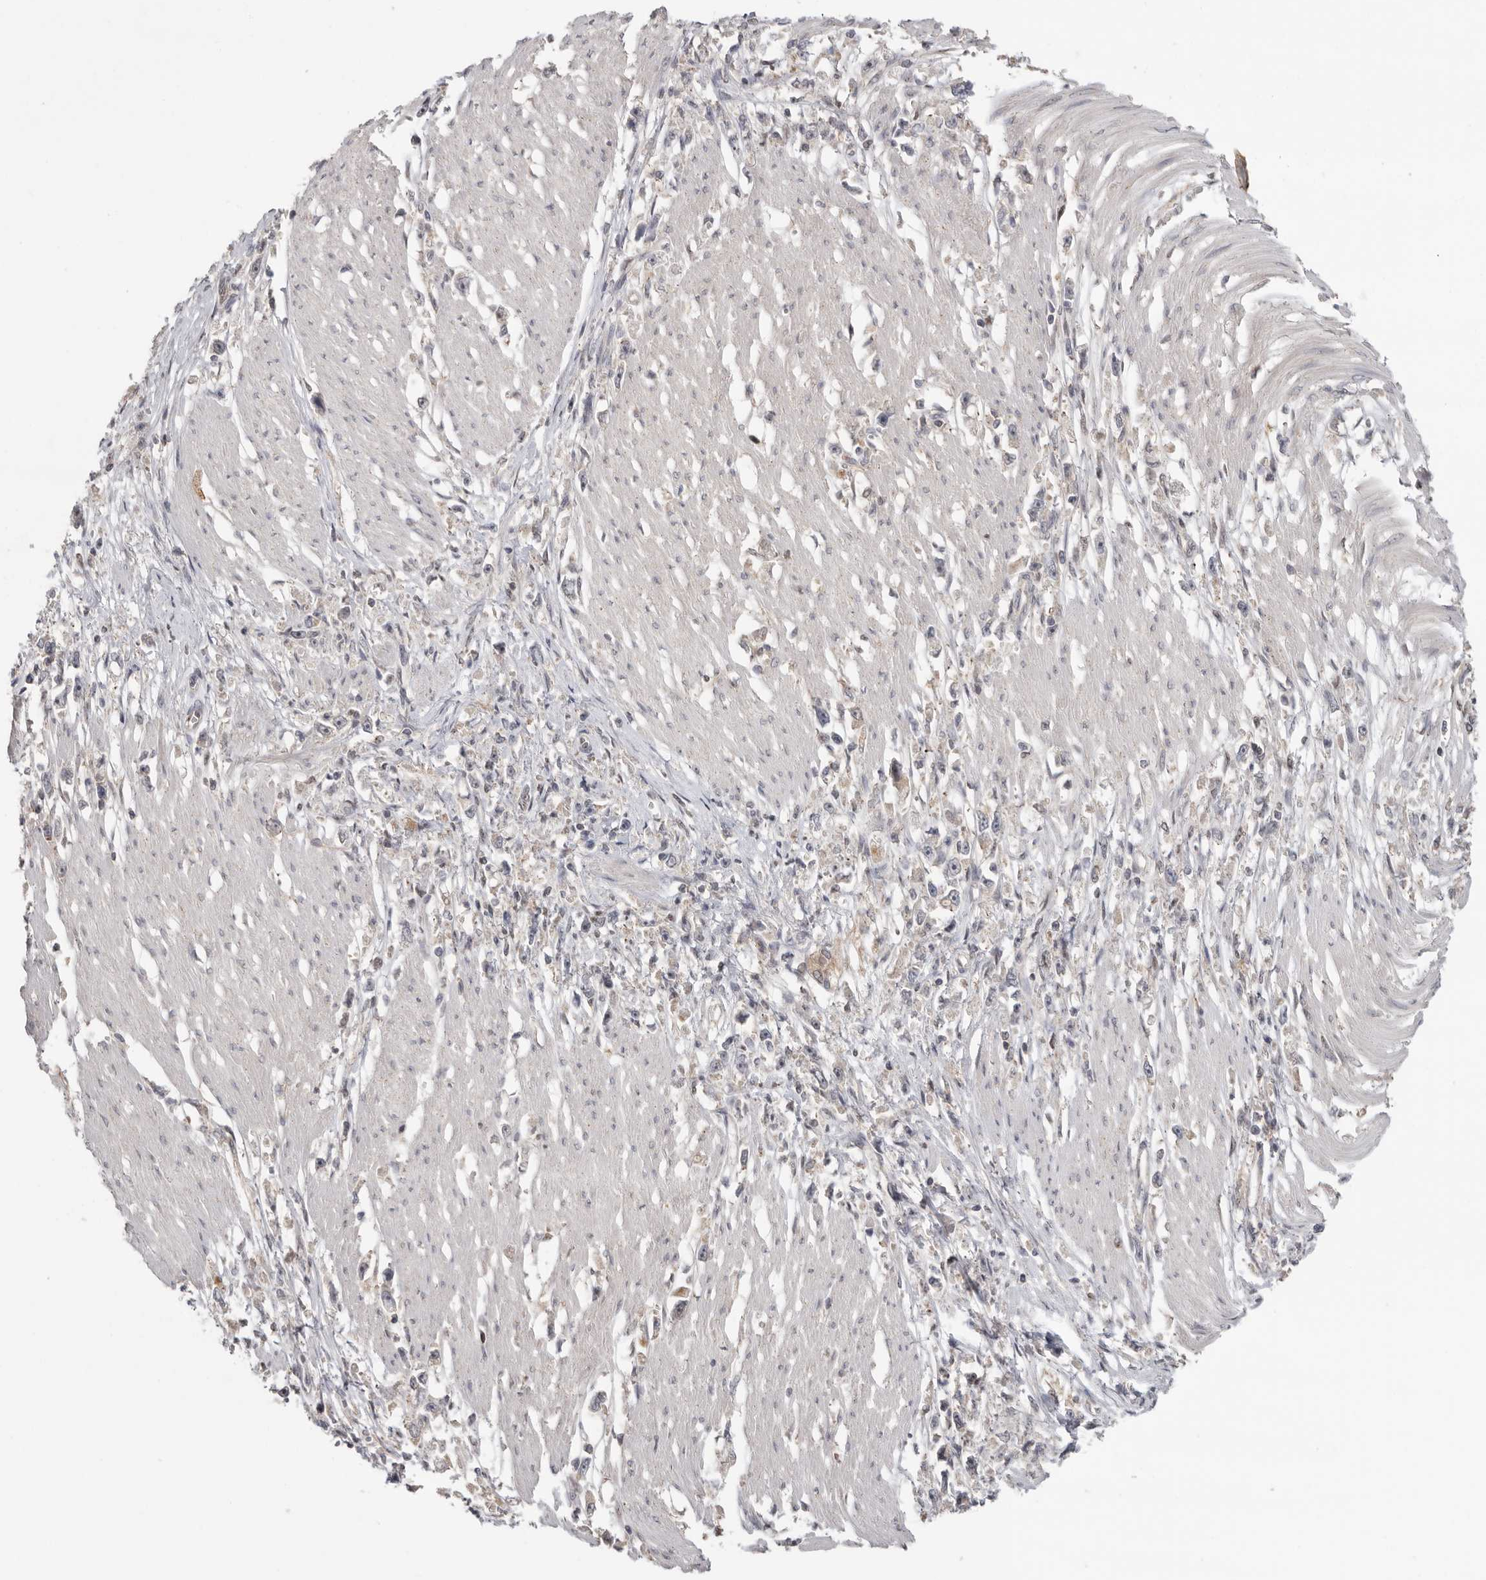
{"staining": {"intensity": "weak", "quantity": "<25%", "location": "cytoplasmic/membranous"}, "tissue": "stomach cancer", "cell_type": "Tumor cells", "image_type": "cancer", "snomed": [{"axis": "morphology", "description": "Adenocarcinoma, NOS"}, {"axis": "topography", "description": "Stomach"}], "caption": "Immunohistochemistry (IHC) micrograph of neoplastic tissue: human stomach cancer (adenocarcinoma) stained with DAB reveals no significant protein positivity in tumor cells.", "gene": "KLK5", "patient": {"sex": "female", "age": 59}}